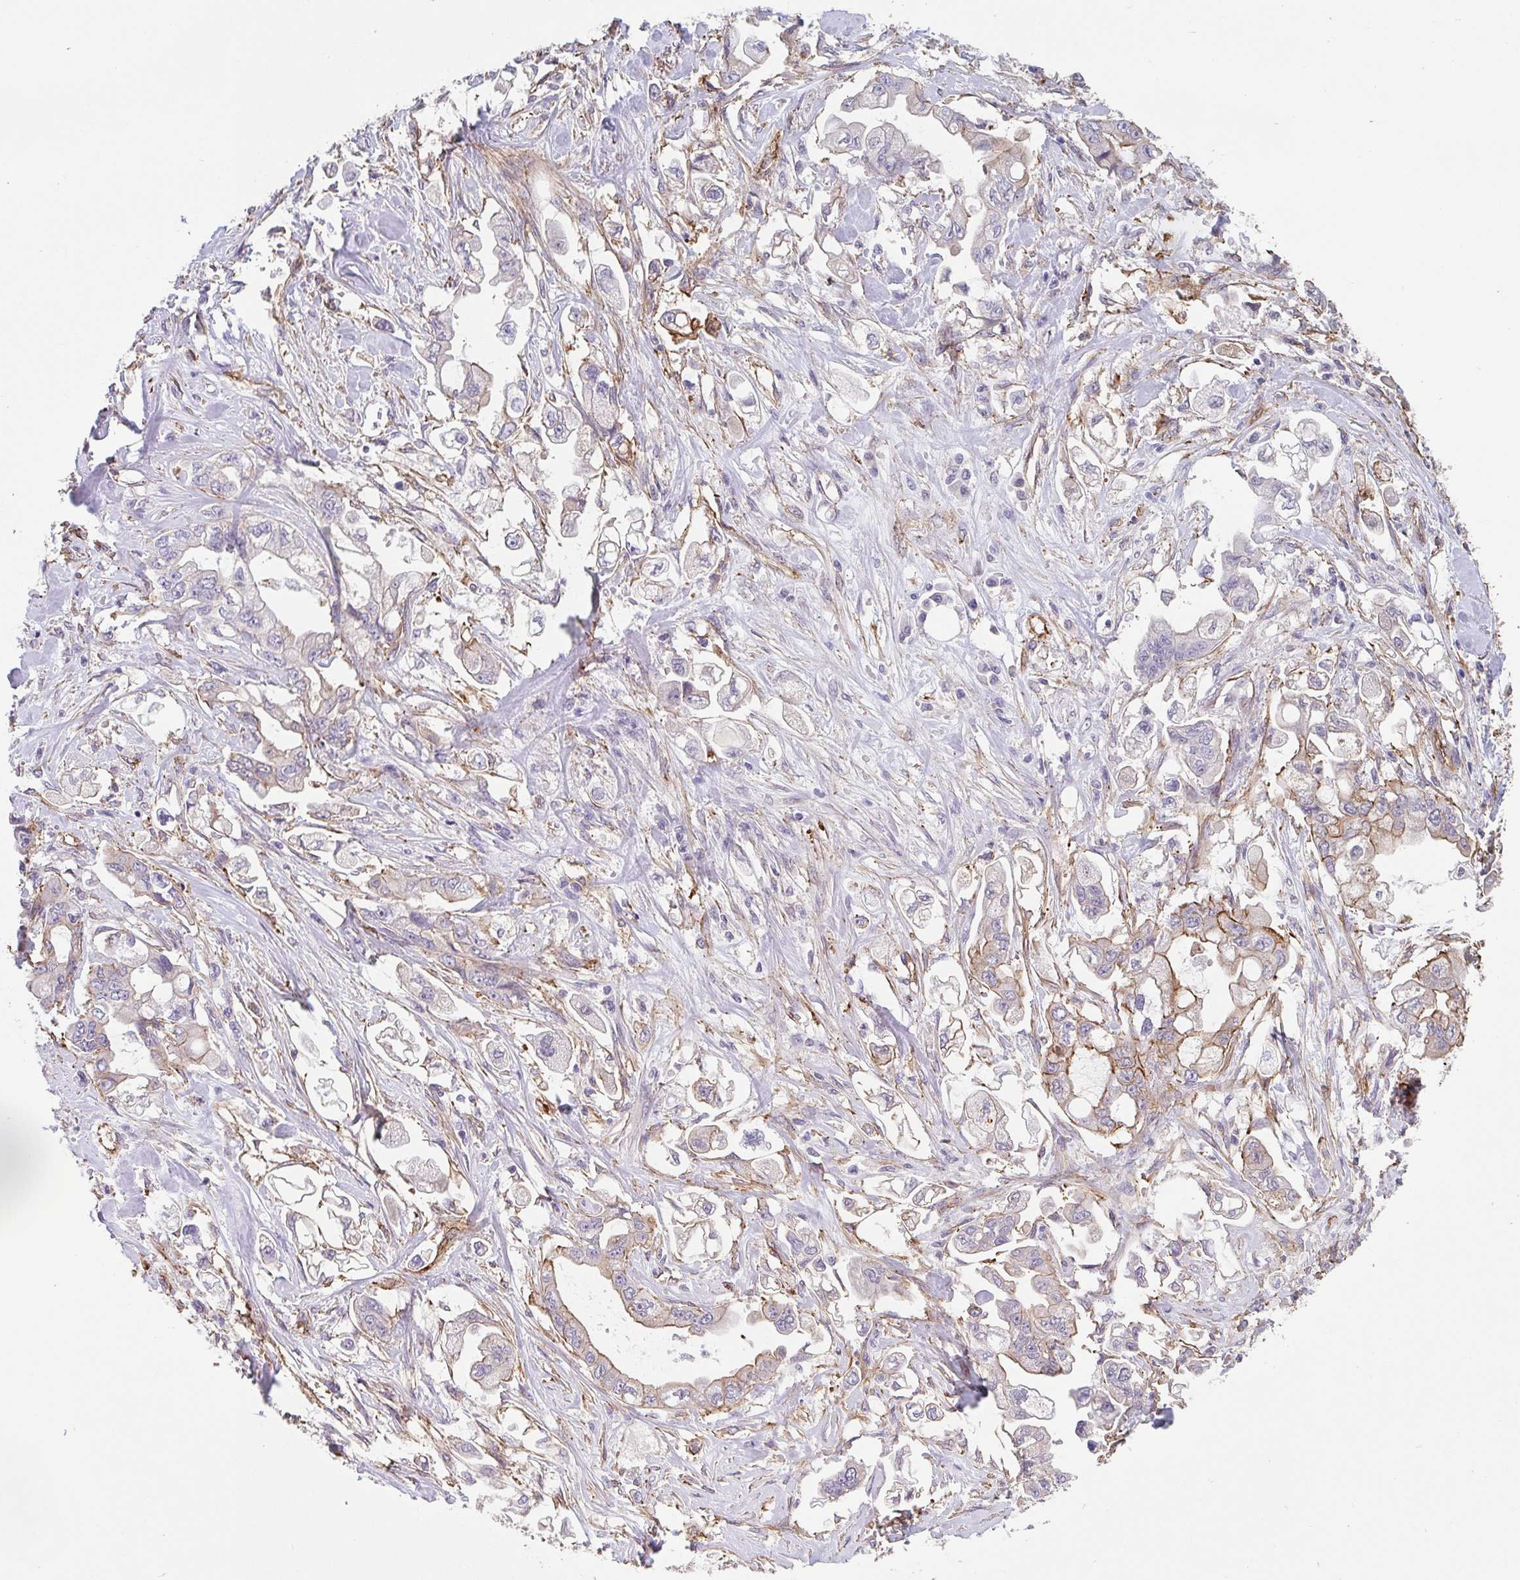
{"staining": {"intensity": "moderate", "quantity": "<25%", "location": "cytoplasmic/membranous"}, "tissue": "stomach cancer", "cell_type": "Tumor cells", "image_type": "cancer", "snomed": [{"axis": "morphology", "description": "Adenocarcinoma, NOS"}, {"axis": "topography", "description": "Stomach"}], "caption": "This image displays immunohistochemistry (IHC) staining of stomach adenocarcinoma, with low moderate cytoplasmic/membranous staining in approximately <25% of tumor cells.", "gene": "DBN1", "patient": {"sex": "male", "age": 62}}